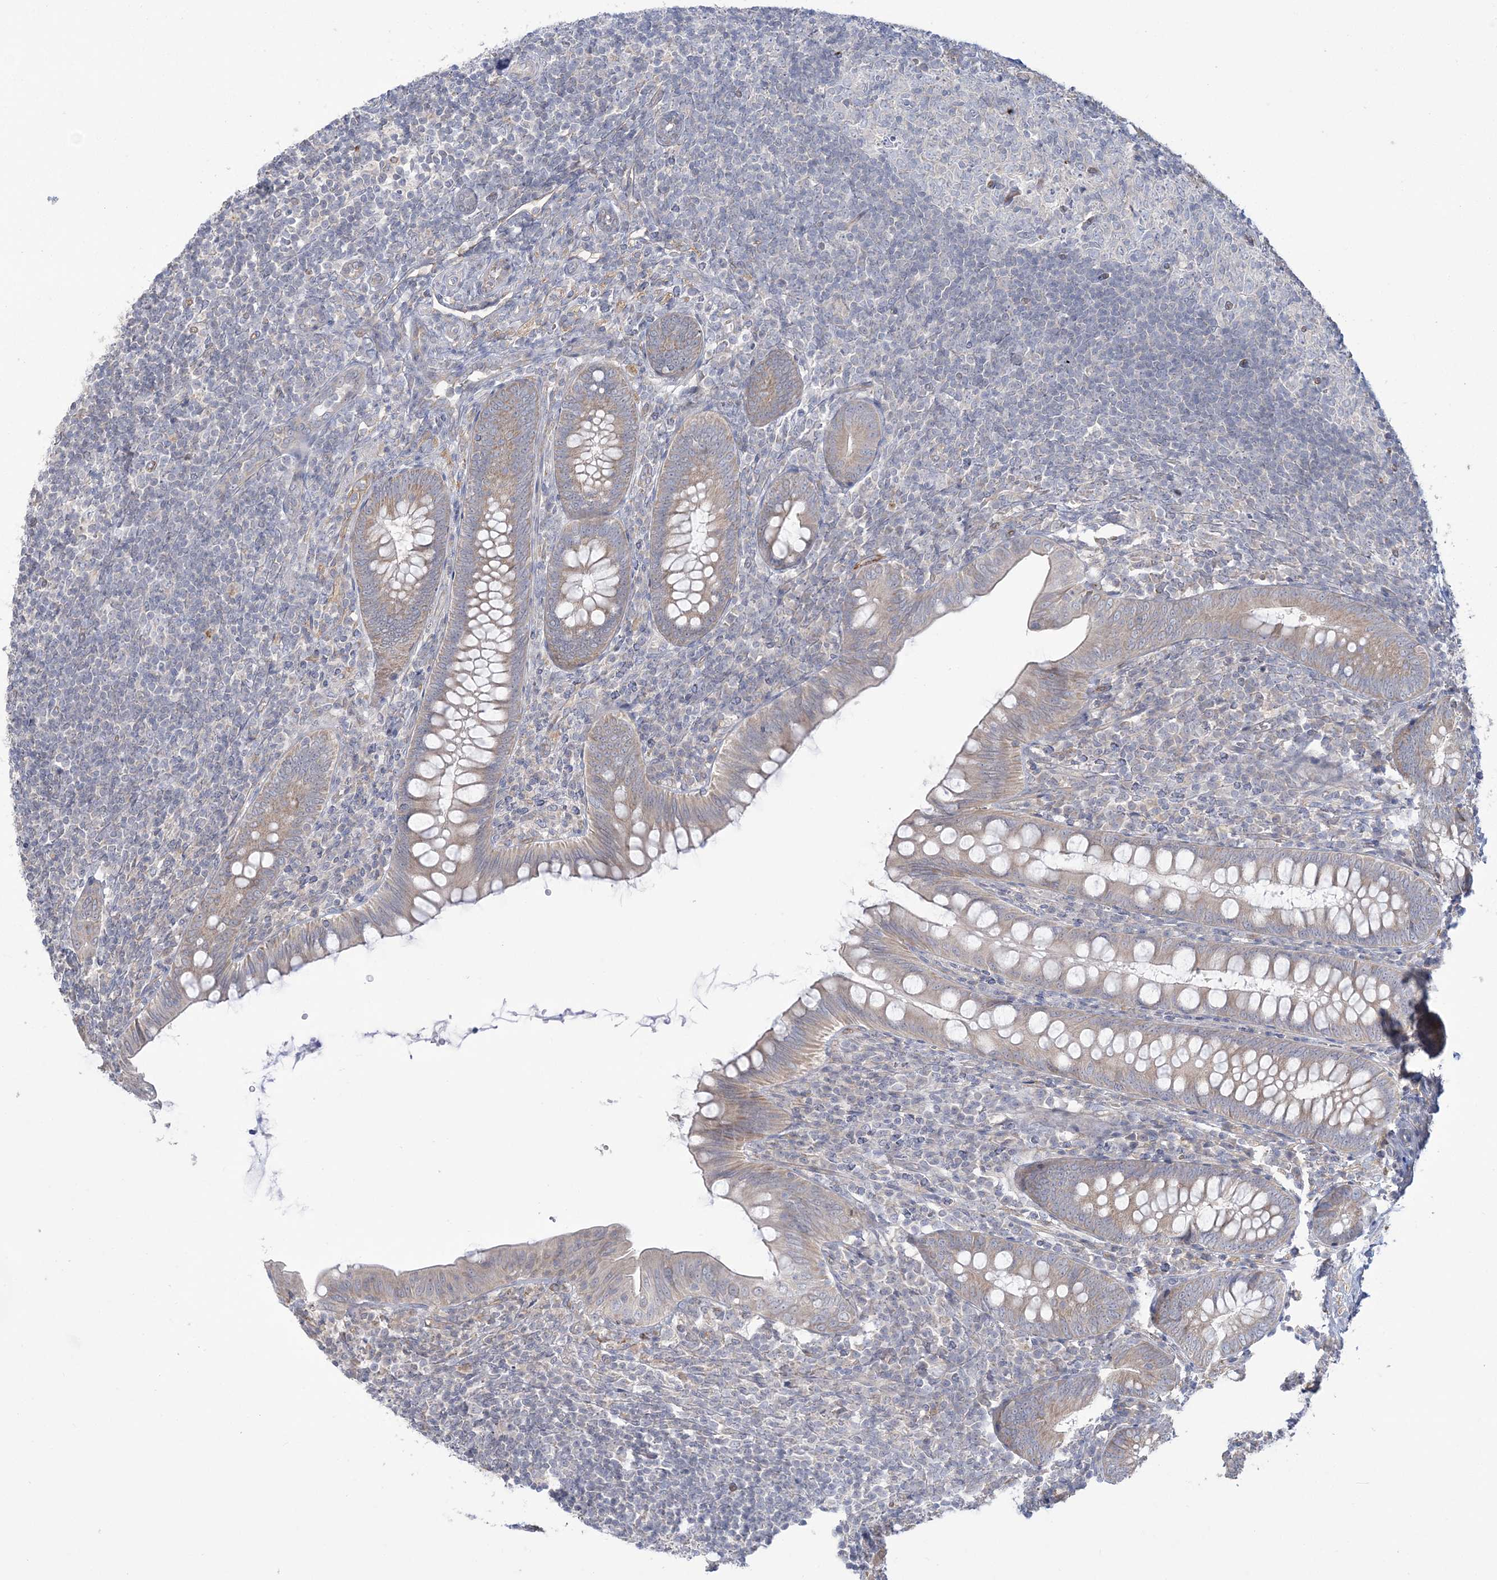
{"staining": {"intensity": "moderate", "quantity": "25%-75%", "location": "cytoplasmic/membranous"}, "tissue": "appendix", "cell_type": "Glandular cells", "image_type": "normal", "snomed": [{"axis": "morphology", "description": "Normal tissue, NOS"}, {"axis": "topography", "description": "Appendix"}], "caption": "Immunohistochemical staining of benign human appendix exhibits medium levels of moderate cytoplasmic/membranous expression in approximately 25%-75% of glandular cells.", "gene": "FARSB", "patient": {"sex": "male", "age": 14}}